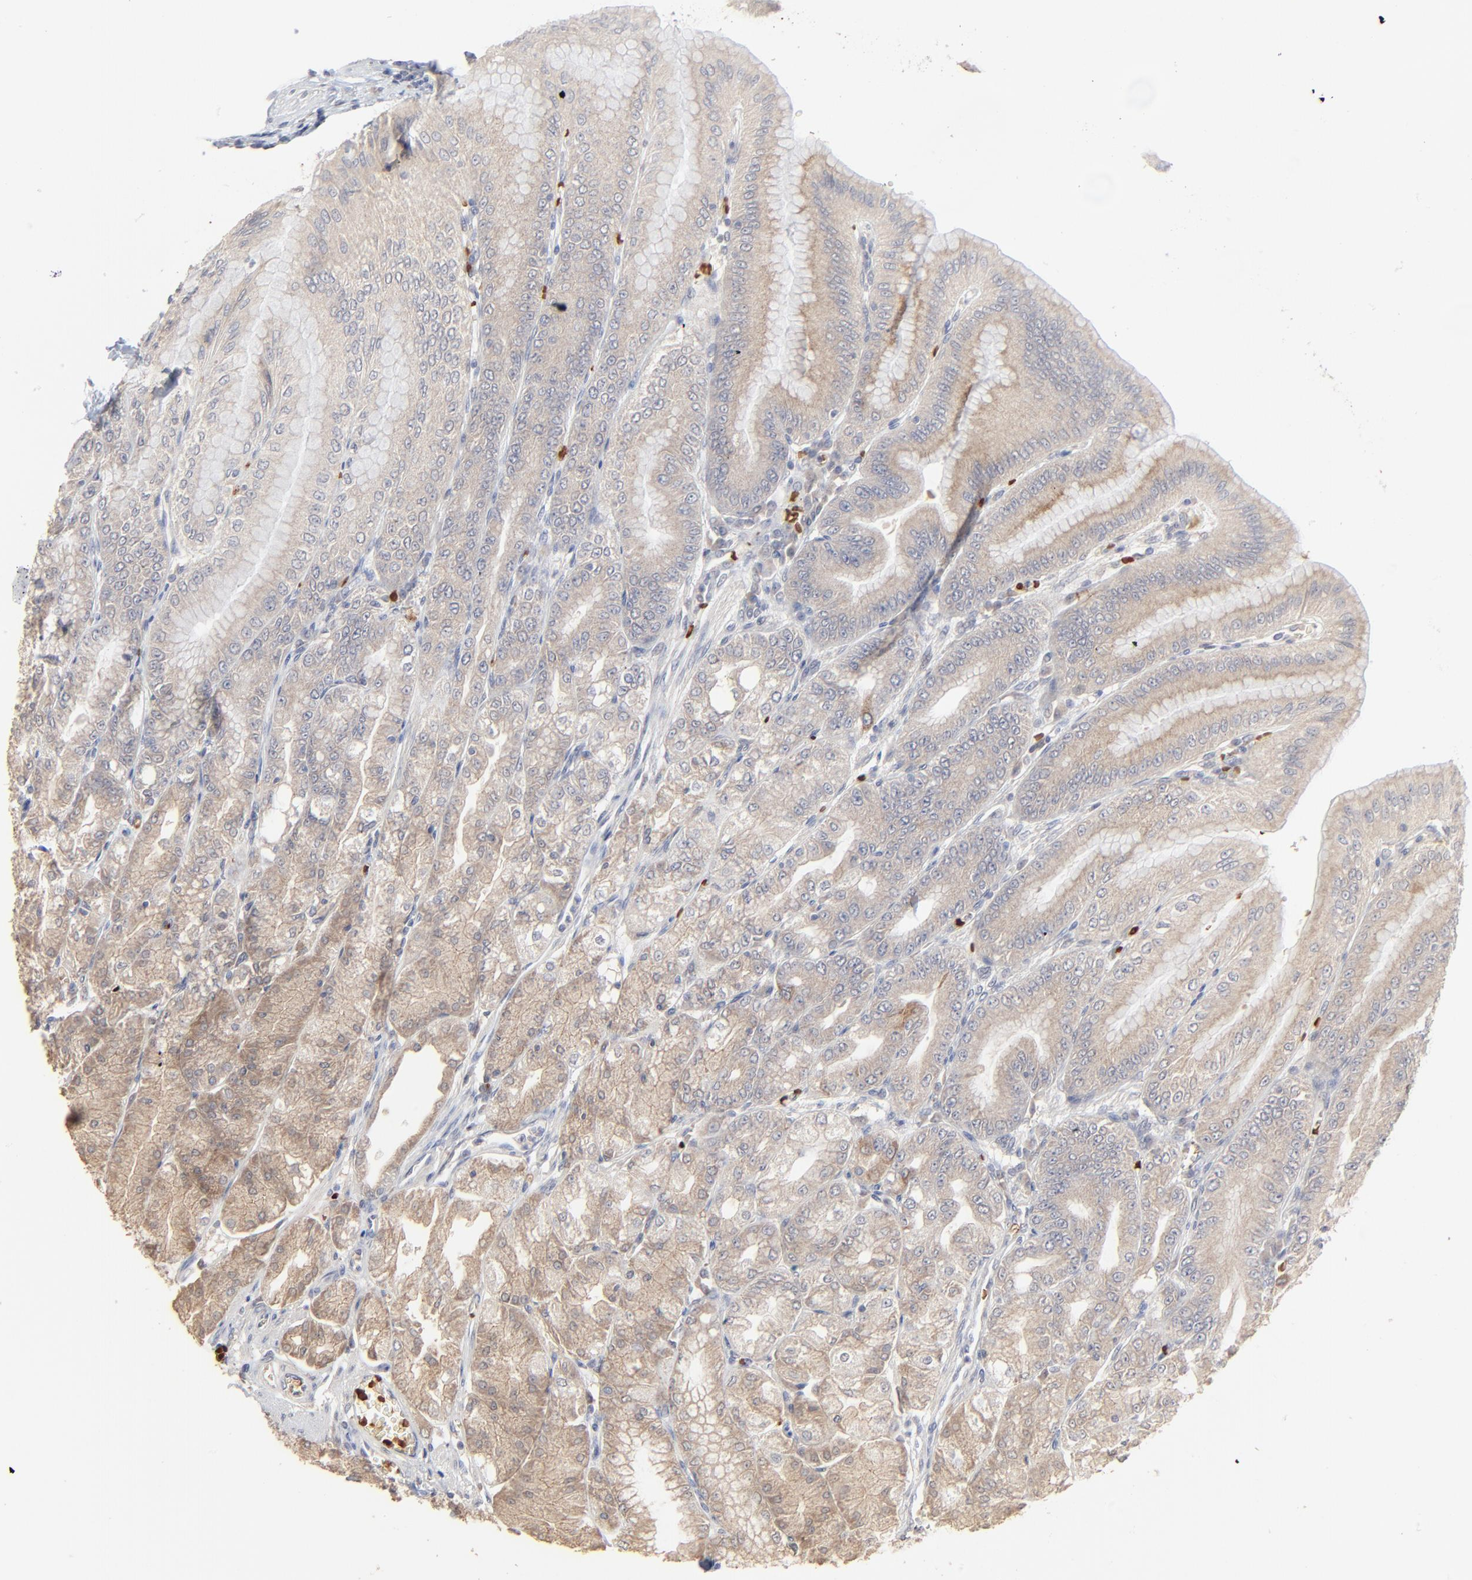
{"staining": {"intensity": "moderate", "quantity": ">75%", "location": "cytoplasmic/membranous"}, "tissue": "stomach", "cell_type": "Glandular cells", "image_type": "normal", "snomed": [{"axis": "morphology", "description": "Normal tissue, NOS"}, {"axis": "topography", "description": "Stomach, lower"}], "caption": "Brown immunohistochemical staining in unremarkable human stomach demonstrates moderate cytoplasmic/membranous positivity in approximately >75% of glandular cells.", "gene": "FANCB", "patient": {"sex": "male", "age": 71}}